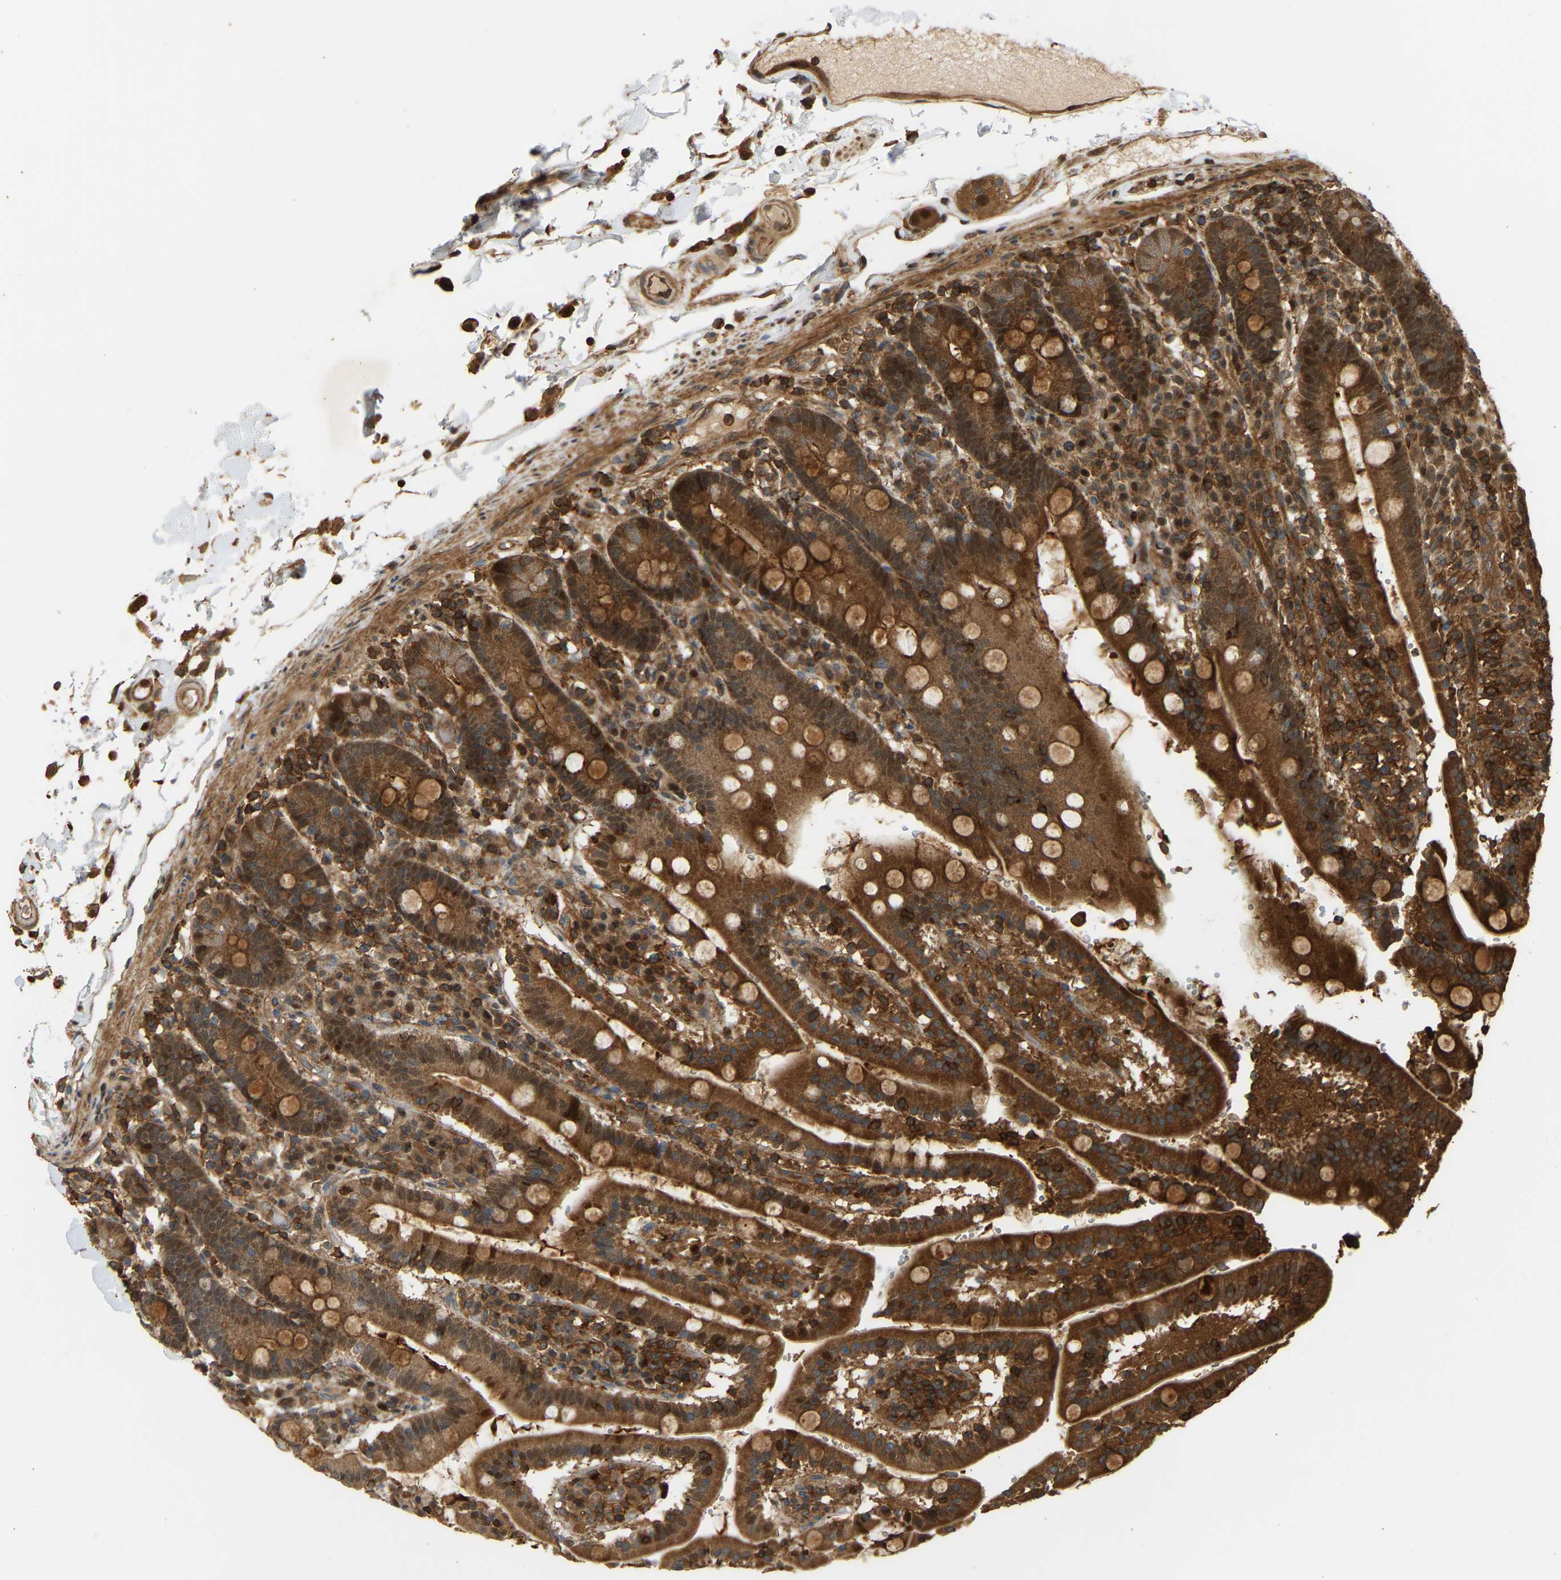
{"staining": {"intensity": "strong", "quantity": ">75%", "location": "cytoplasmic/membranous"}, "tissue": "duodenum", "cell_type": "Glandular cells", "image_type": "normal", "snomed": [{"axis": "morphology", "description": "Normal tissue, NOS"}, {"axis": "topography", "description": "Small intestine, NOS"}], "caption": "Glandular cells display high levels of strong cytoplasmic/membranous staining in about >75% of cells in unremarkable duodenum. (IHC, brightfield microscopy, high magnification).", "gene": "ENSG00000282218", "patient": {"sex": "female", "age": 71}}